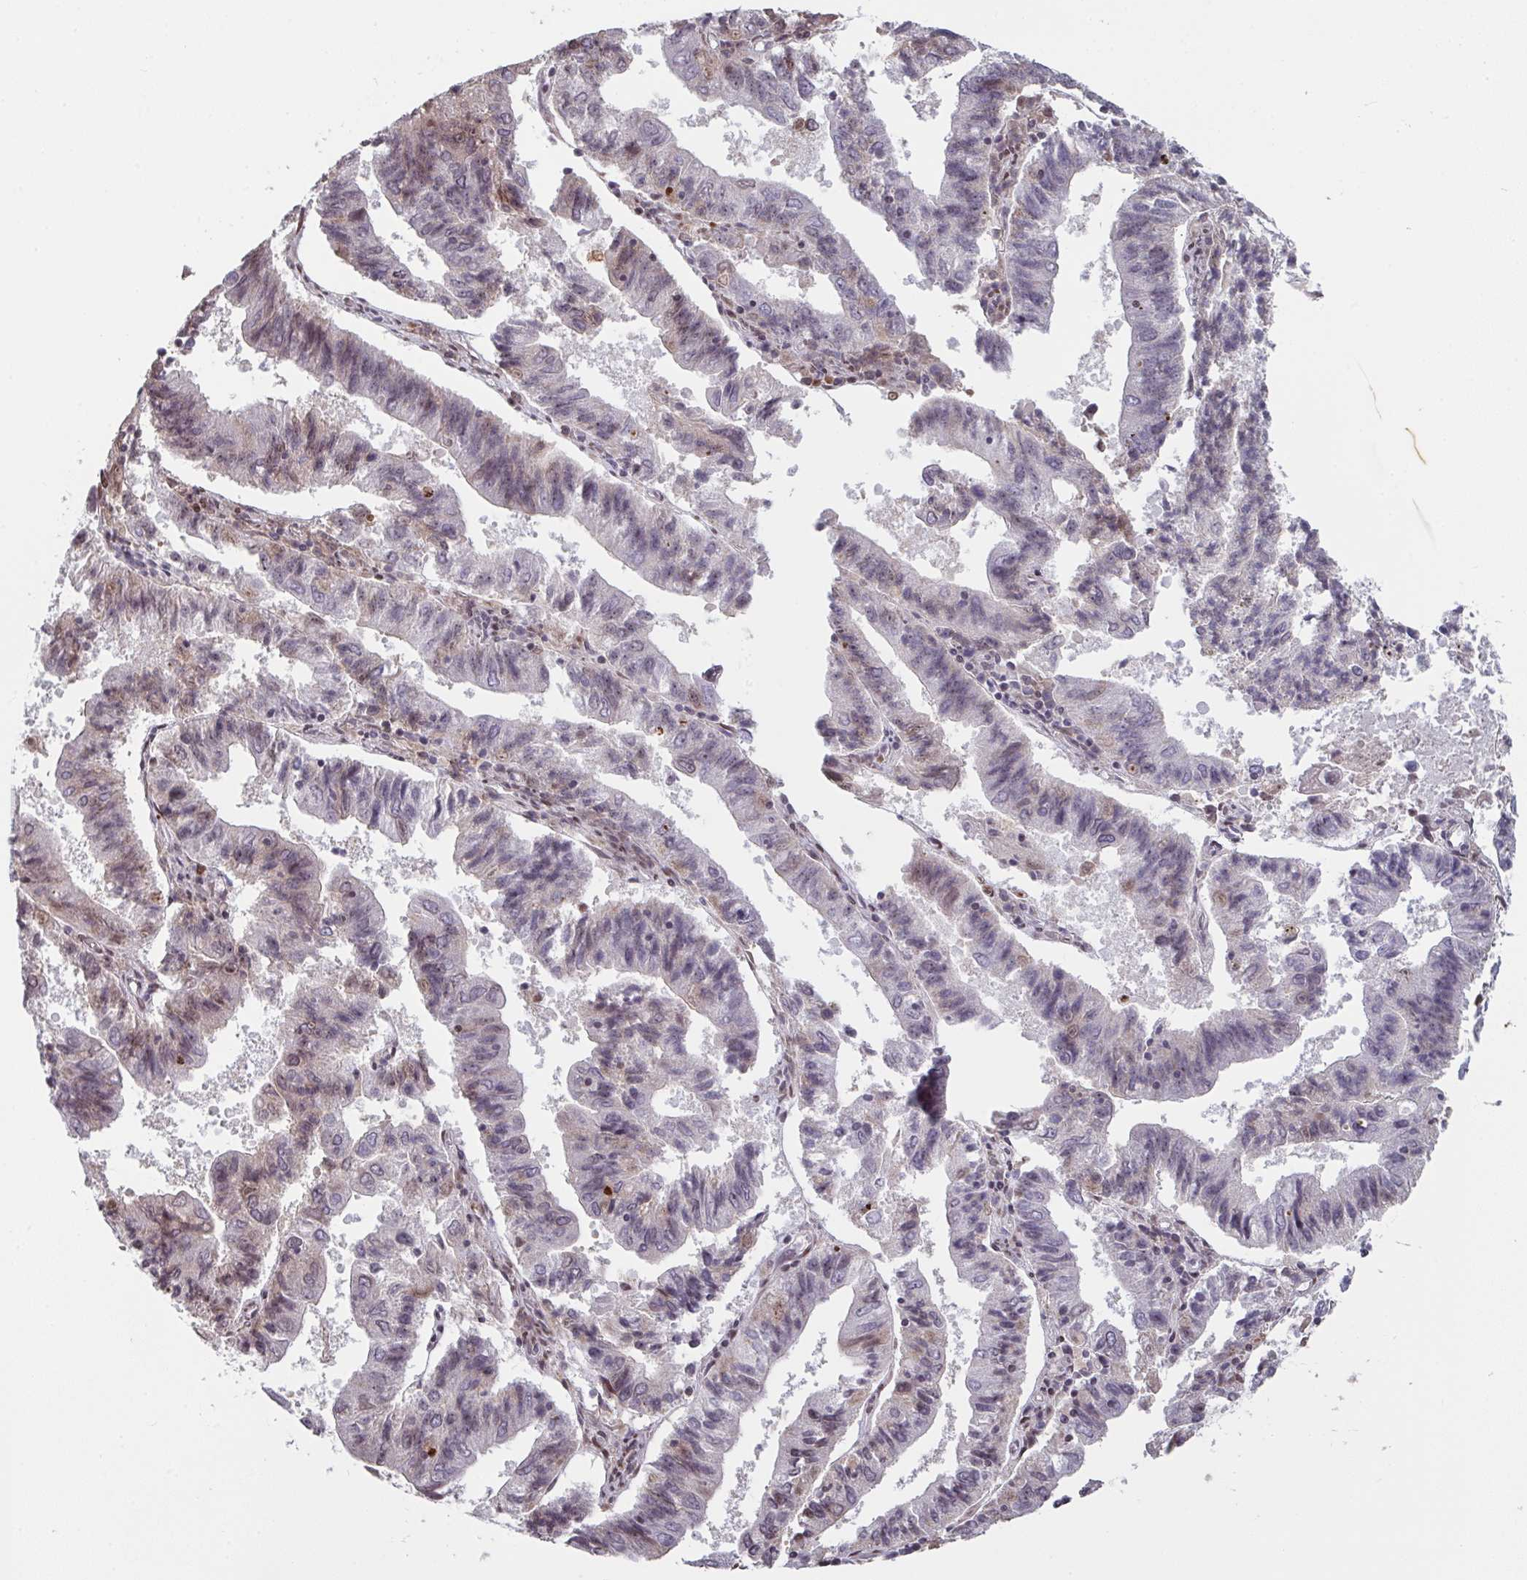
{"staining": {"intensity": "weak", "quantity": "<25%", "location": "cytoplasmic/membranous,nuclear"}, "tissue": "endometrial cancer", "cell_type": "Tumor cells", "image_type": "cancer", "snomed": [{"axis": "morphology", "description": "Adenocarcinoma, NOS"}, {"axis": "topography", "description": "Endometrium"}], "caption": "IHC of human adenocarcinoma (endometrial) exhibits no staining in tumor cells.", "gene": "PCDHB8", "patient": {"sex": "female", "age": 82}}